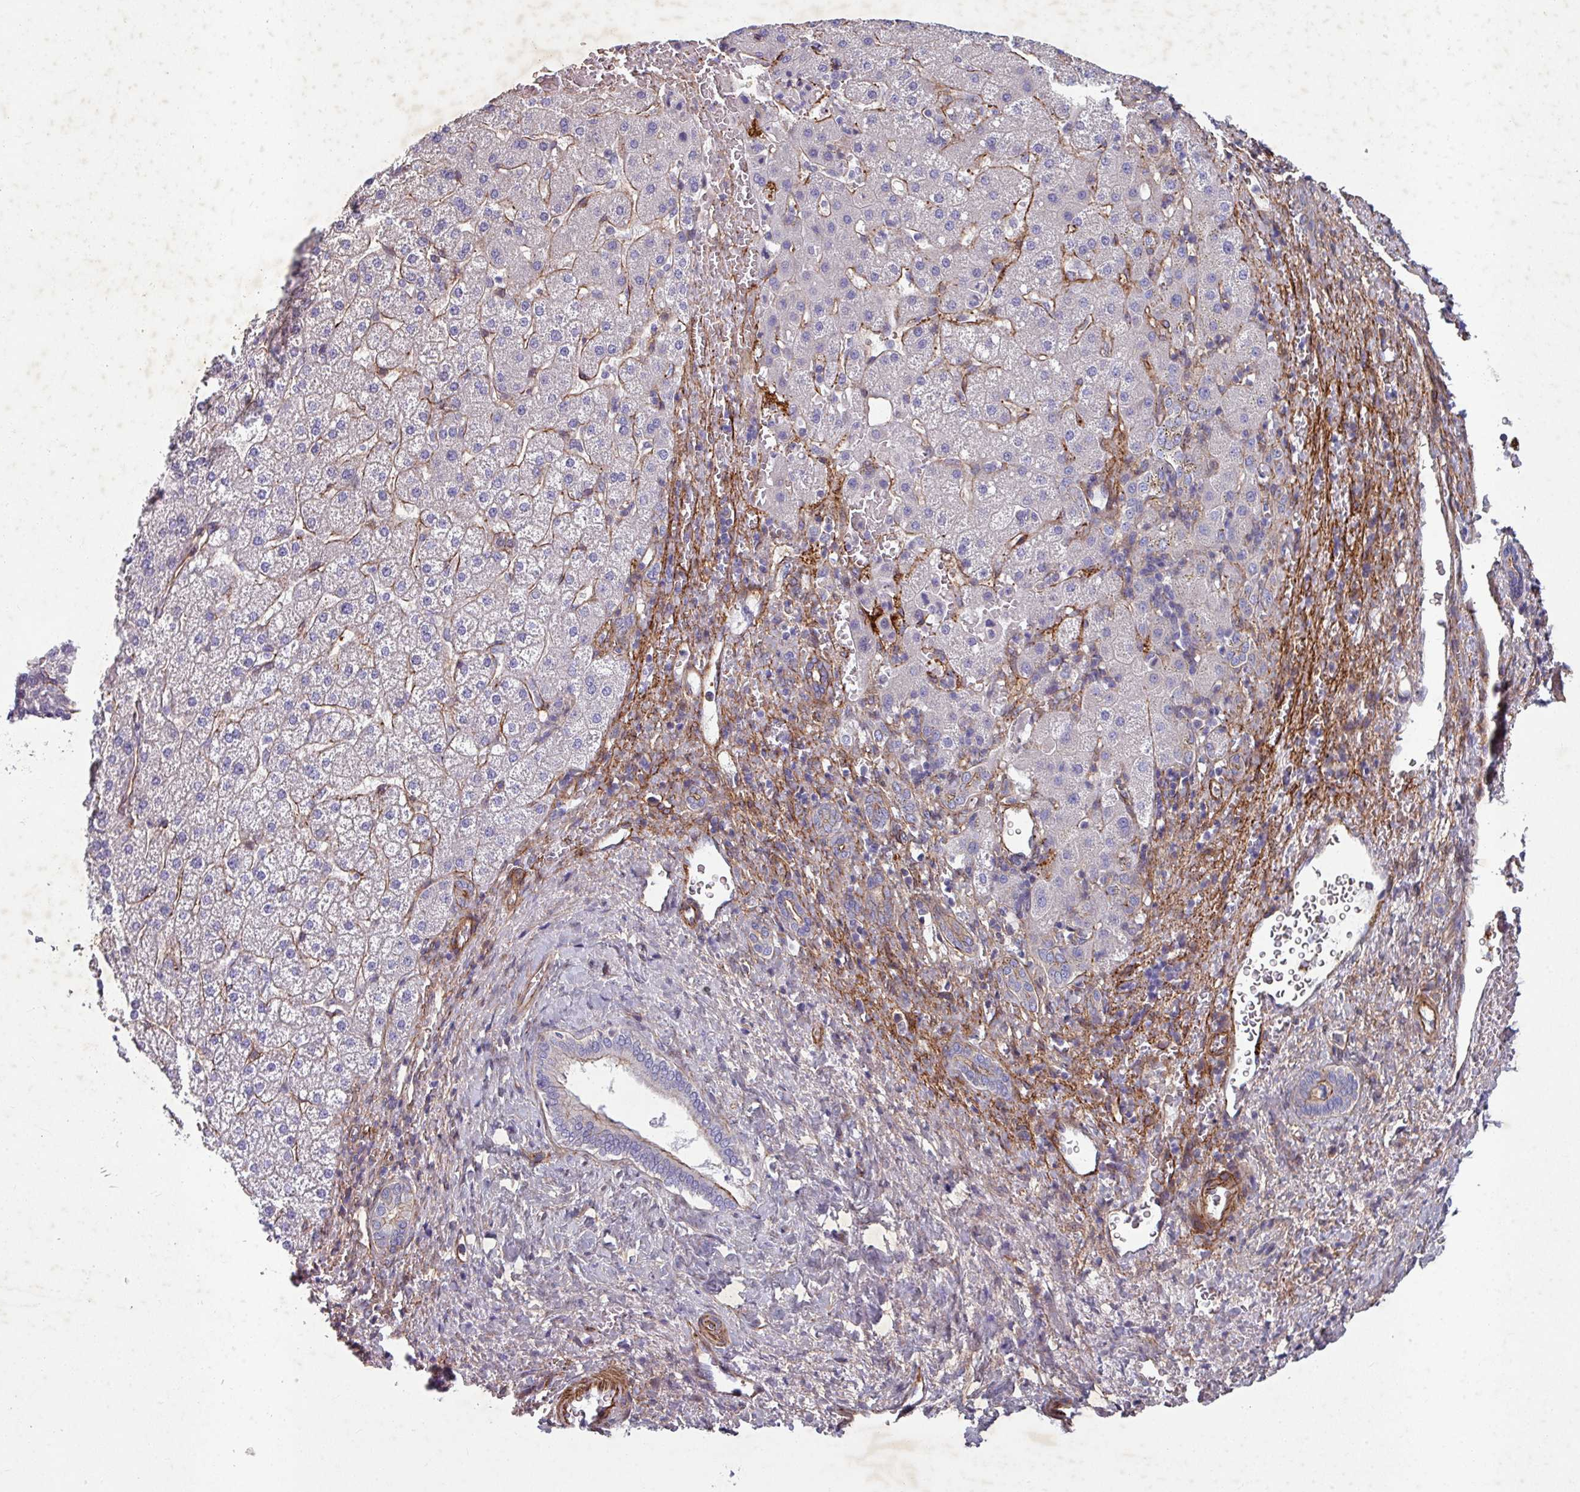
{"staining": {"intensity": "negative", "quantity": "none", "location": "none"}, "tissue": "liver cancer", "cell_type": "Tumor cells", "image_type": "cancer", "snomed": [{"axis": "morphology", "description": "Carcinoma, Hepatocellular, NOS"}, {"axis": "topography", "description": "Liver"}], "caption": "A micrograph of liver cancer (hepatocellular carcinoma) stained for a protein reveals no brown staining in tumor cells.", "gene": "ATP2C2", "patient": {"sex": "male", "age": 57}}